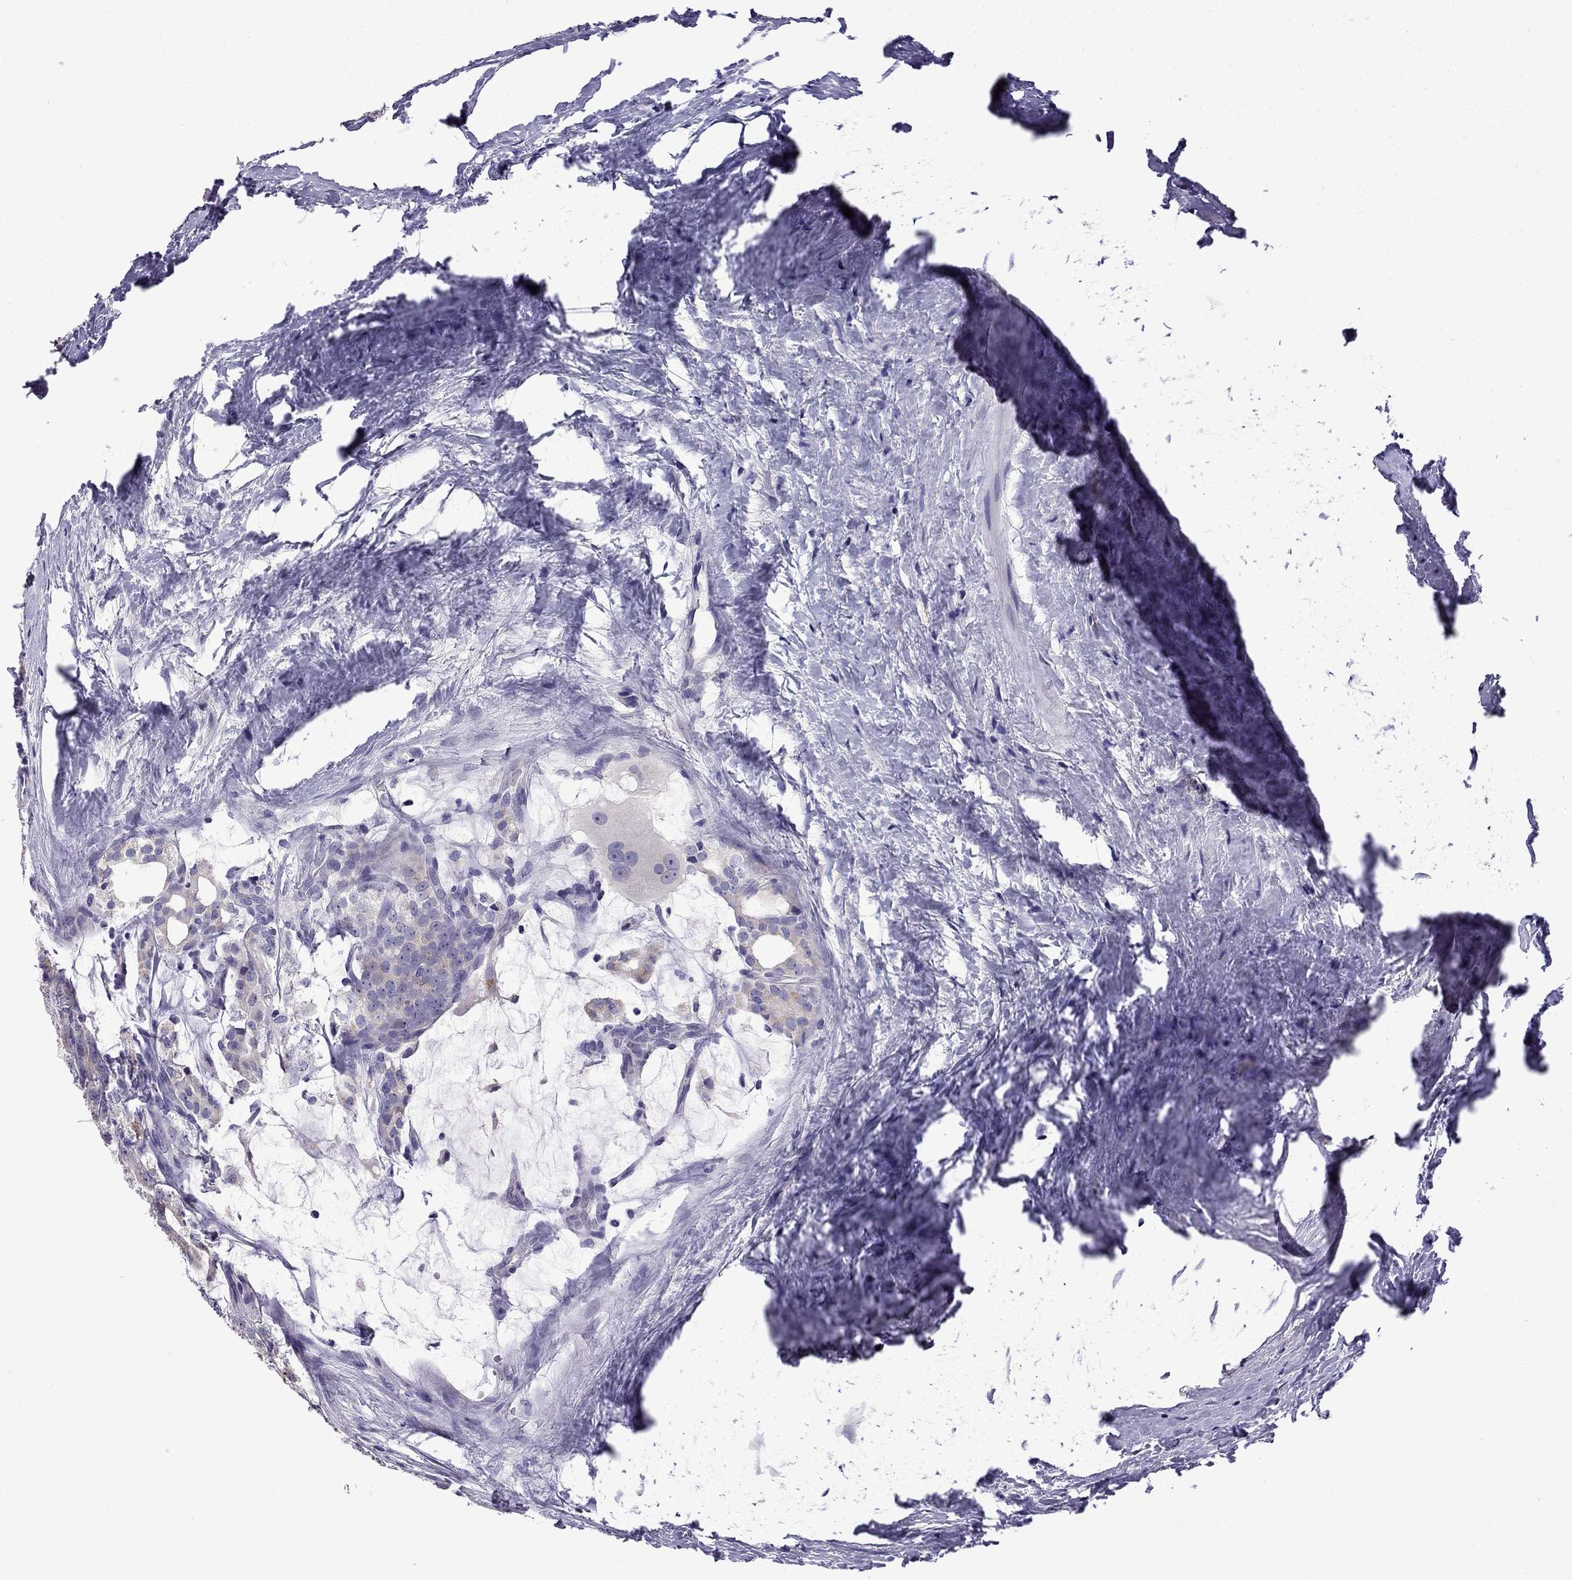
{"staining": {"intensity": "weak", "quantity": "<25%", "location": "cytoplasmic/membranous"}, "tissue": "prostate cancer", "cell_type": "Tumor cells", "image_type": "cancer", "snomed": [{"axis": "morphology", "description": "Adenocarcinoma, NOS"}, {"axis": "morphology", "description": "Adenocarcinoma, High grade"}, {"axis": "topography", "description": "Prostate"}], "caption": "Tumor cells are negative for protein expression in human prostate cancer.", "gene": "TTN", "patient": {"sex": "male", "age": 64}}